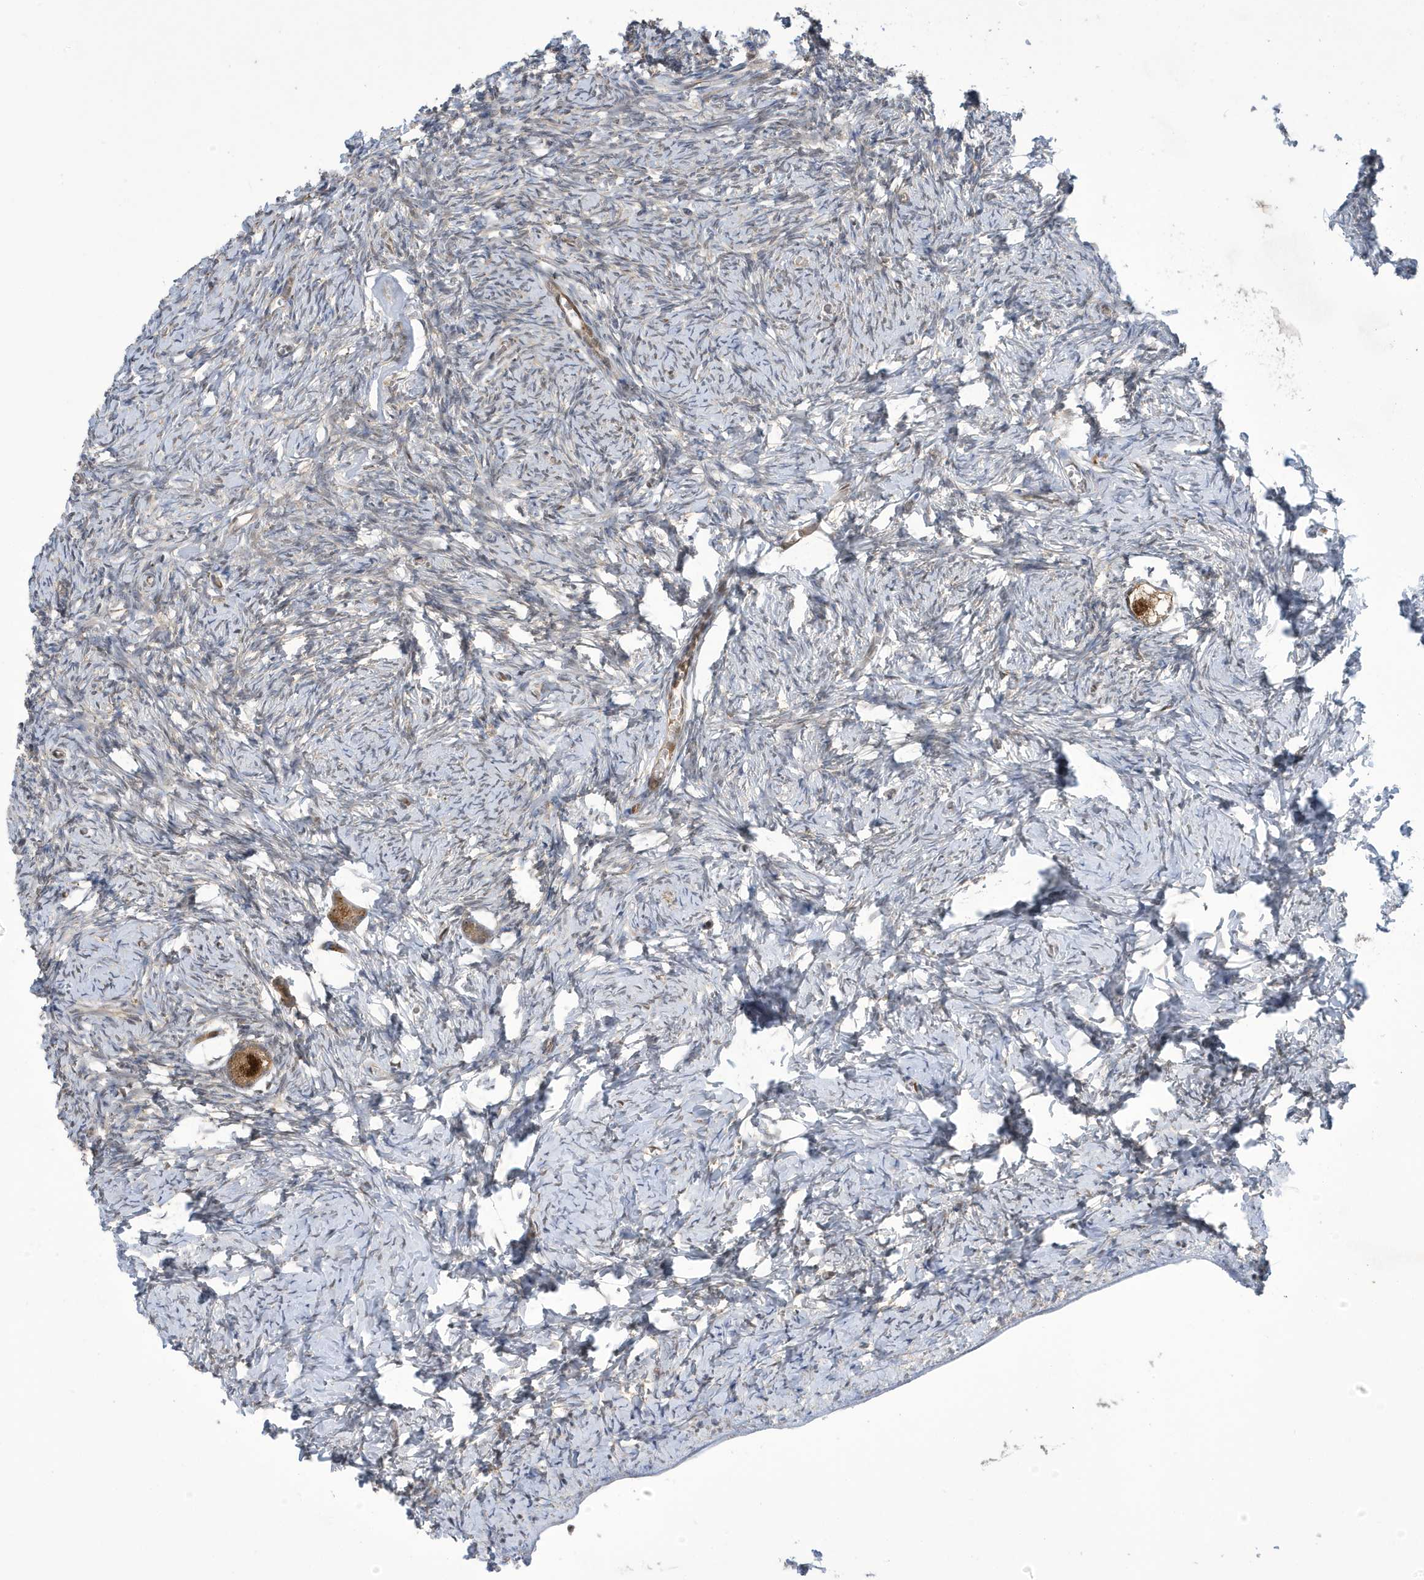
{"staining": {"intensity": "moderate", "quantity": ">75%", "location": "cytoplasmic/membranous"}, "tissue": "ovary", "cell_type": "Follicle cells", "image_type": "normal", "snomed": [{"axis": "morphology", "description": "Normal tissue, NOS"}, {"axis": "topography", "description": "Ovary"}], "caption": "Moderate cytoplasmic/membranous positivity for a protein is appreciated in about >75% of follicle cells of benign ovary using immunohistochemistry.", "gene": "NCOA7", "patient": {"sex": "female", "age": 27}}